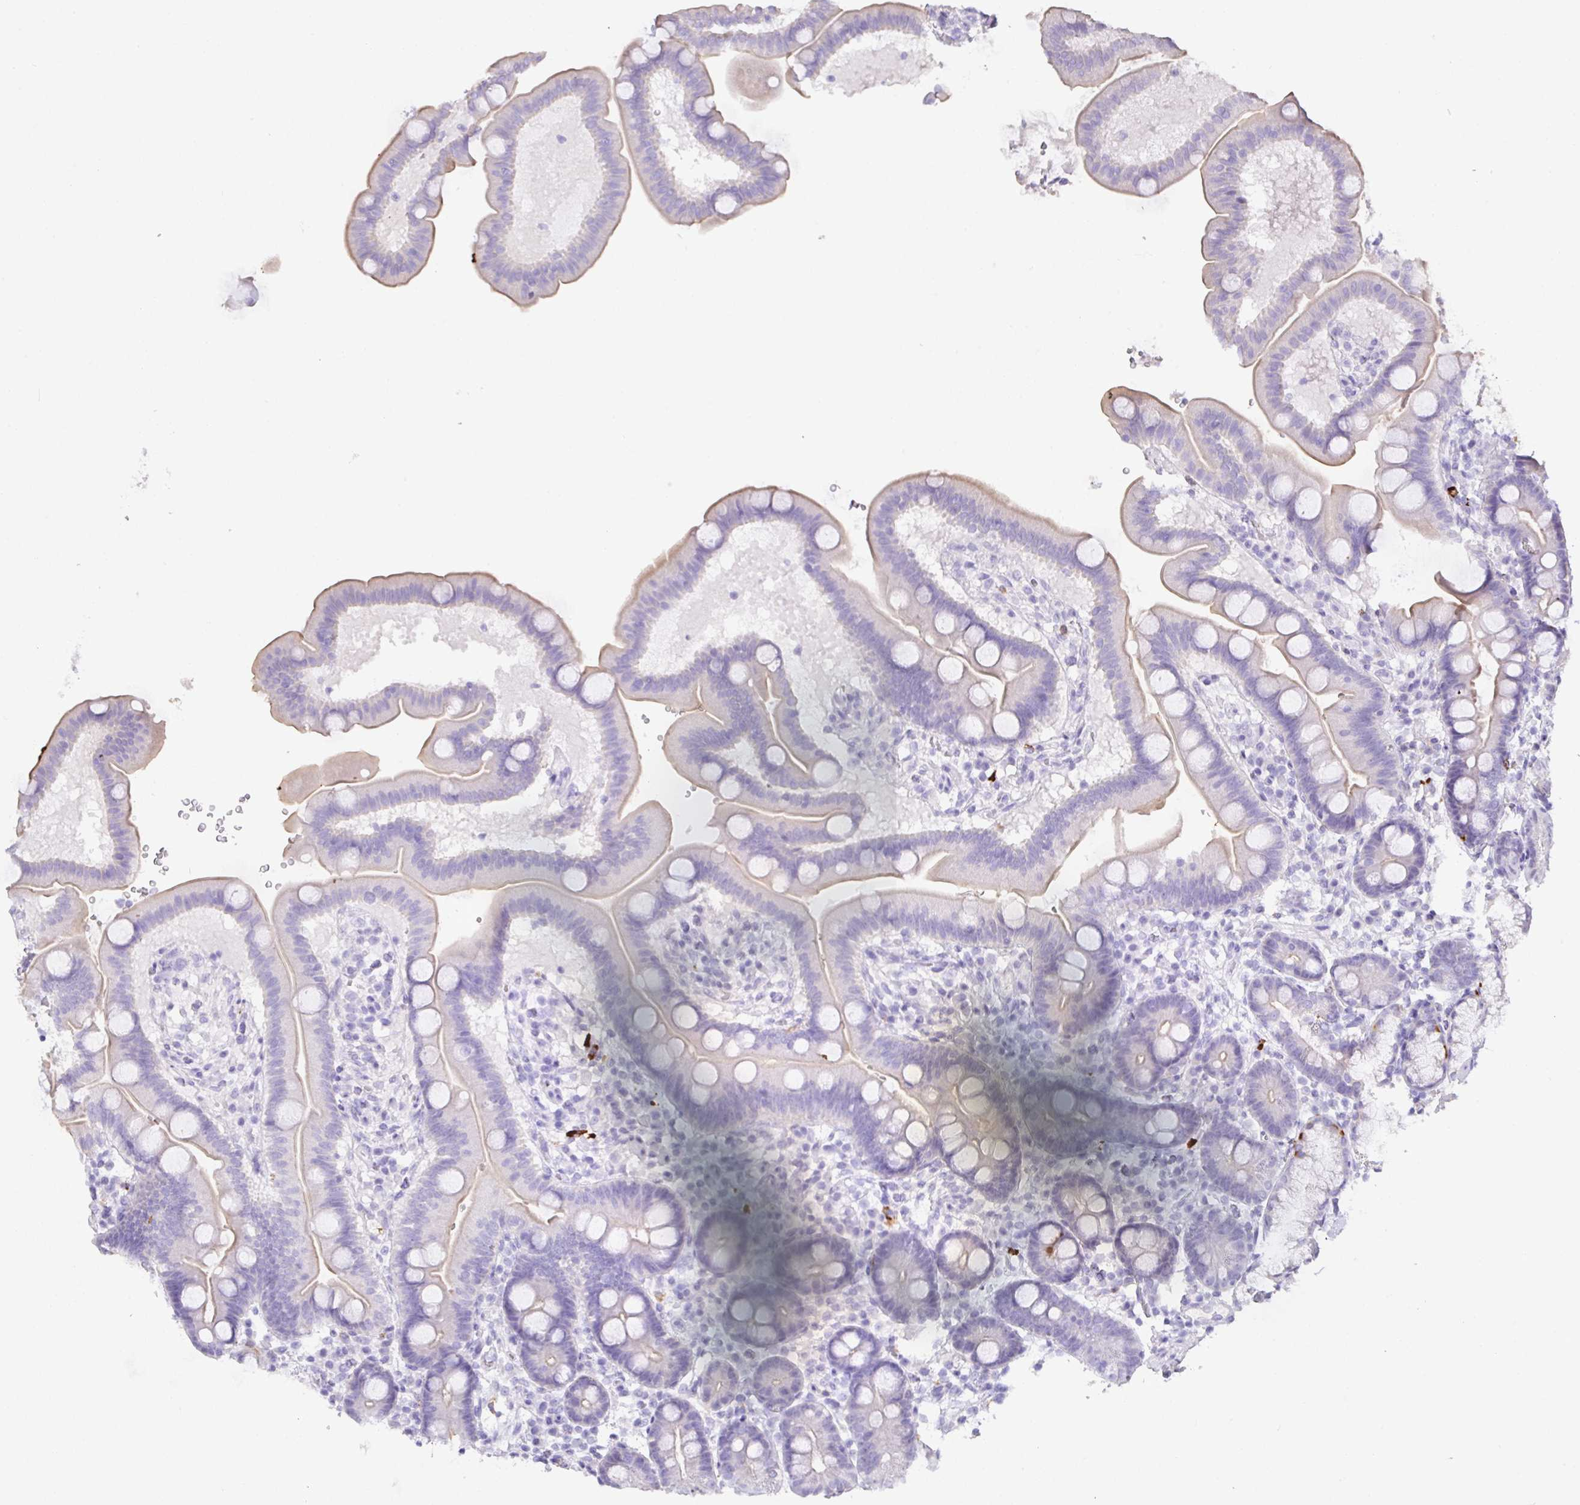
{"staining": {"intensity": "moderate", "quantity": "<25%", "location": "cytoplasmic/membranous"}, "tissue": "duodenum", "cell_type": "Glandular cells", "image_type": "normal", "snomed": [{"axis": "morphology", "description": "Normal tissue, NOS"}, {"axis": "topography", "description": "Duodenum"}], "caption": "Protein staining demonstrates moderate cytoplasmic/membranous expression in approximately <25% of glandular cells in normal duodenum. (DAB IHC, brown staining for protein, blue staining for nuclei).", "gene": "CST11", "patient": {"sex": "male", "age": 59}}